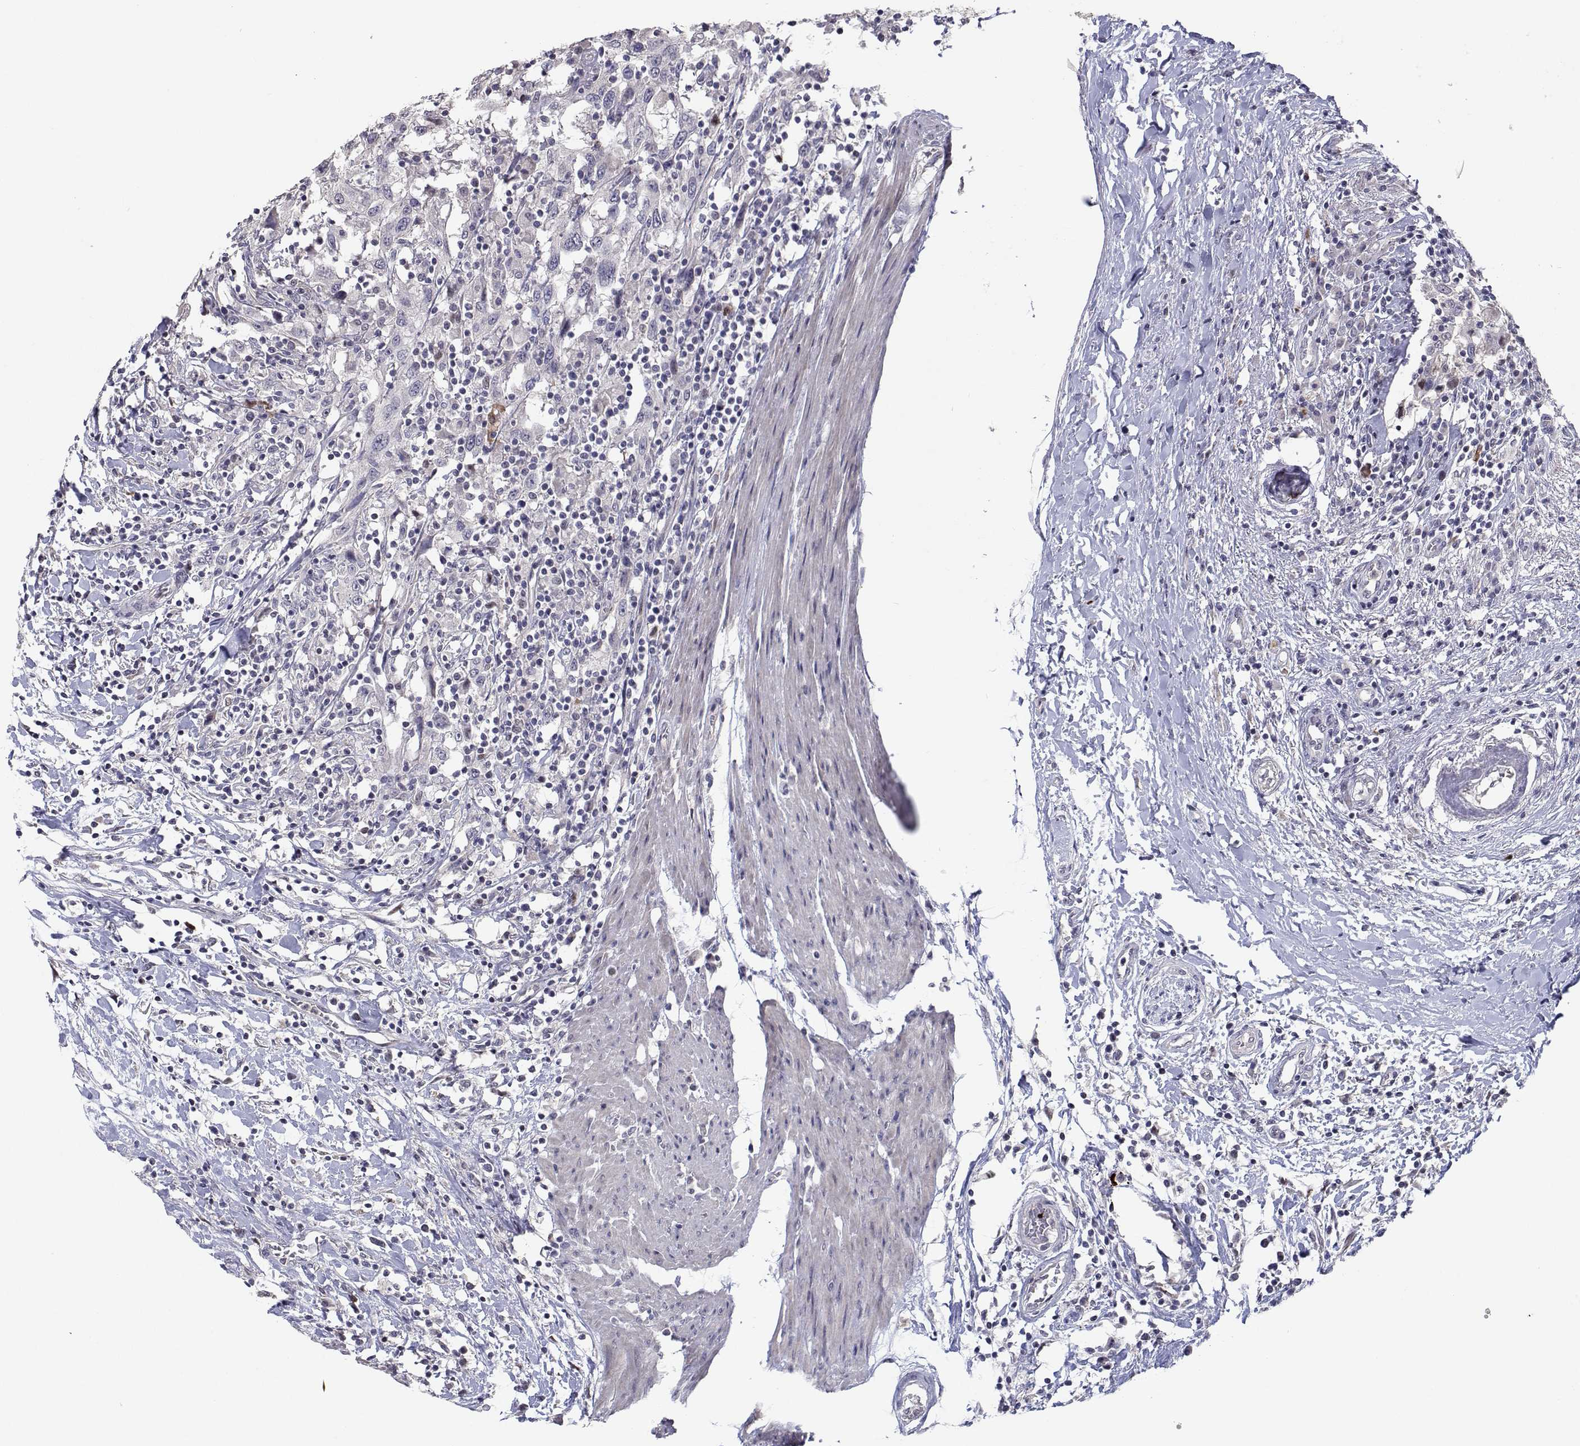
{"staining": {"intensity": "negative", "quantity": "none", "location": "none"}, "tissue": "urothelial cancer", "cell_type": "Tumor cells", "image_type": "cancer", "snomed": [{"axis": "morphology", "description": "Urothelial carcinoma, High grade"}, {"axis": "topography", "description": "Urinary bladder"}], "caption": "A high-resolution image shows IHC staining of urothelial cancer, which demonstrates no significant positivity in tumor cells.", "gene": "RBPJL", "patient": {"sex": "male", "age": 61}}